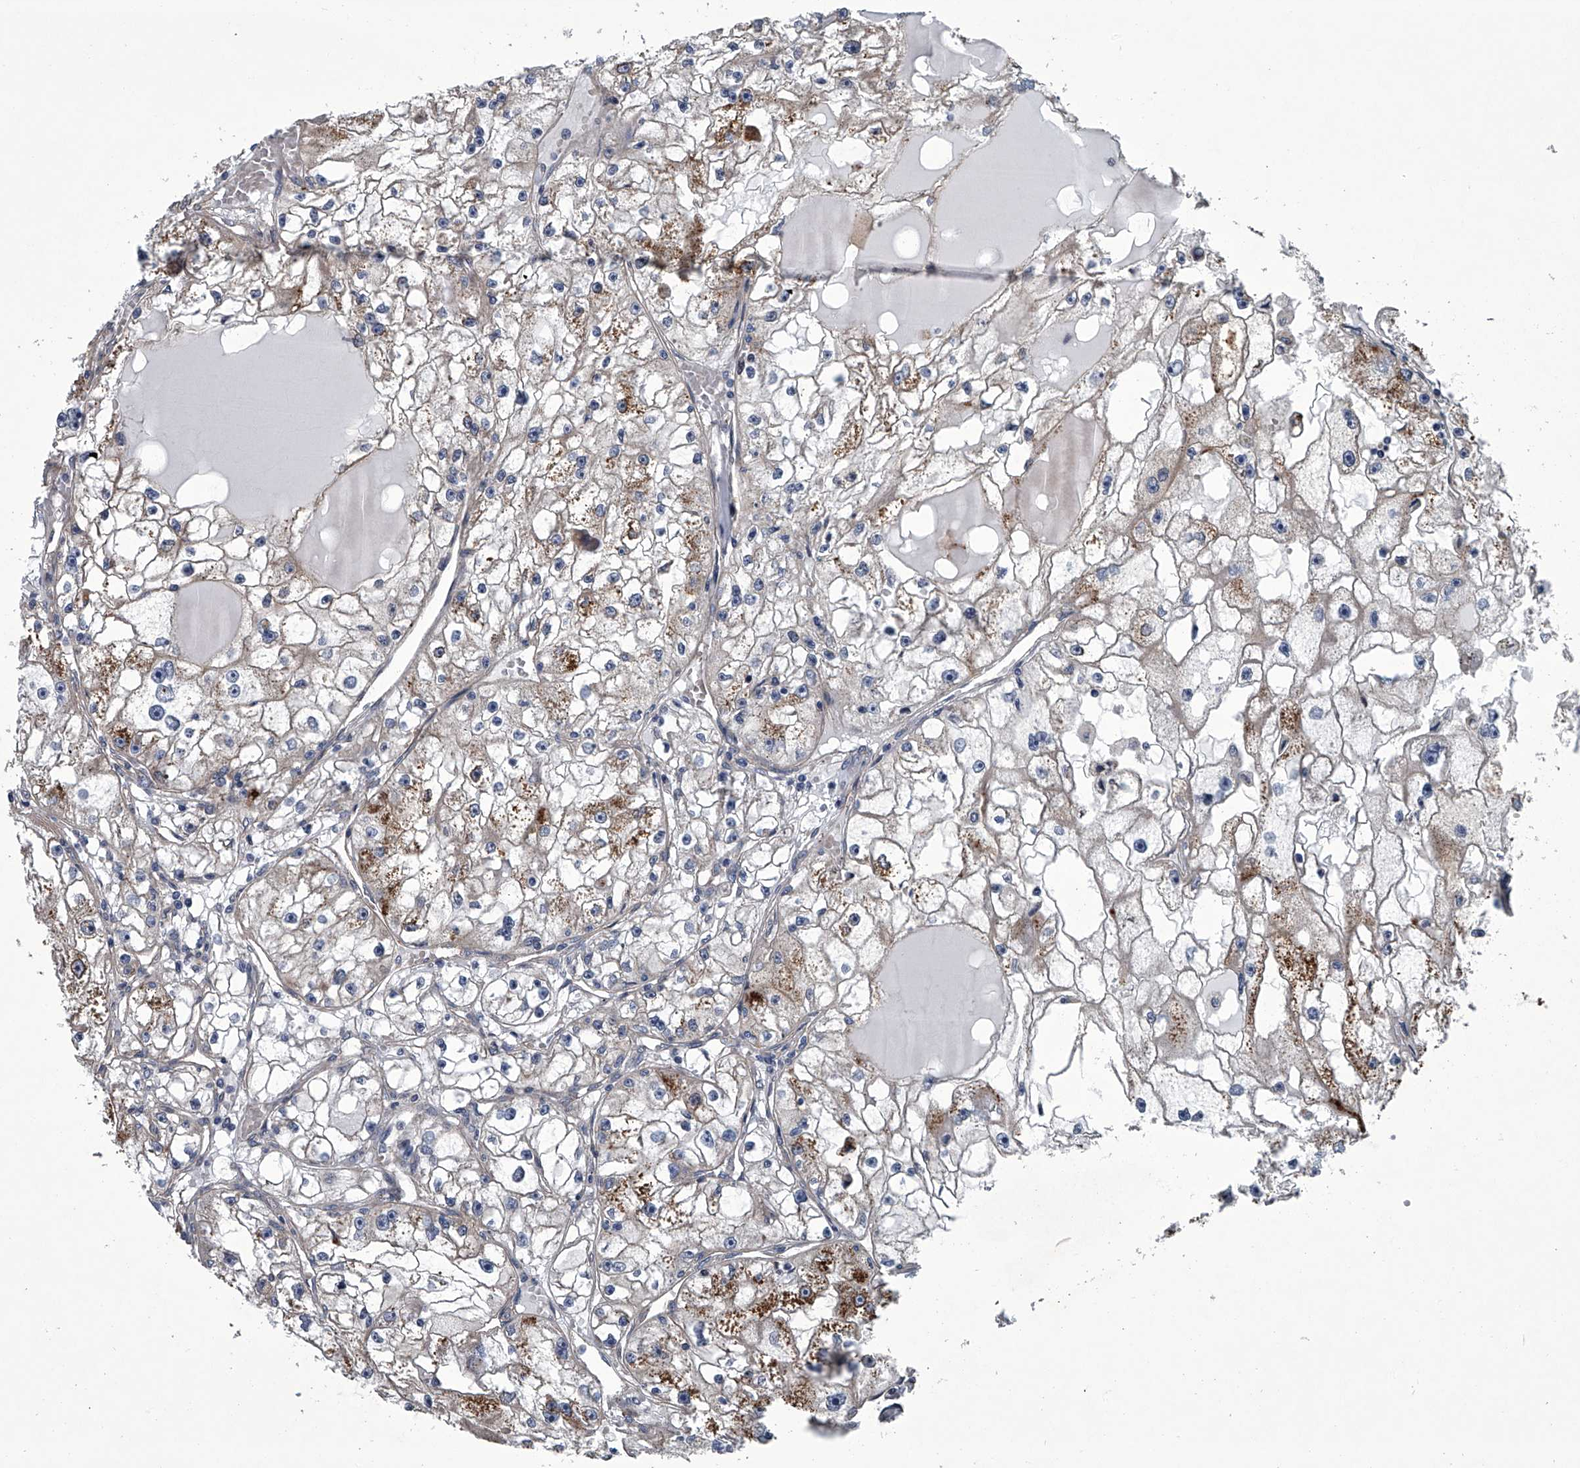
{"staining": {"intensity": "weak", "quantity": "25%-75%", "location": "cytoplasmic/membranous"}, "tissue": "renal cancer", "cell_type": "Tumor cells", "image_type": "cancer", "snomed": [{"axis": "morphology", "description": "Adenocarcinoma, NOS"}, {"axis": "topography", "description": "Kidney"}], "caption": "Brown immunohistochemical staining in renal cancer (adenocarcinoma) demonstrates weak cytoplasmic/membranous staining in approximately 25%-75% of tumor cells.", "gene": "ABCG1", "patient": {"sex": "male", "age": 56}}